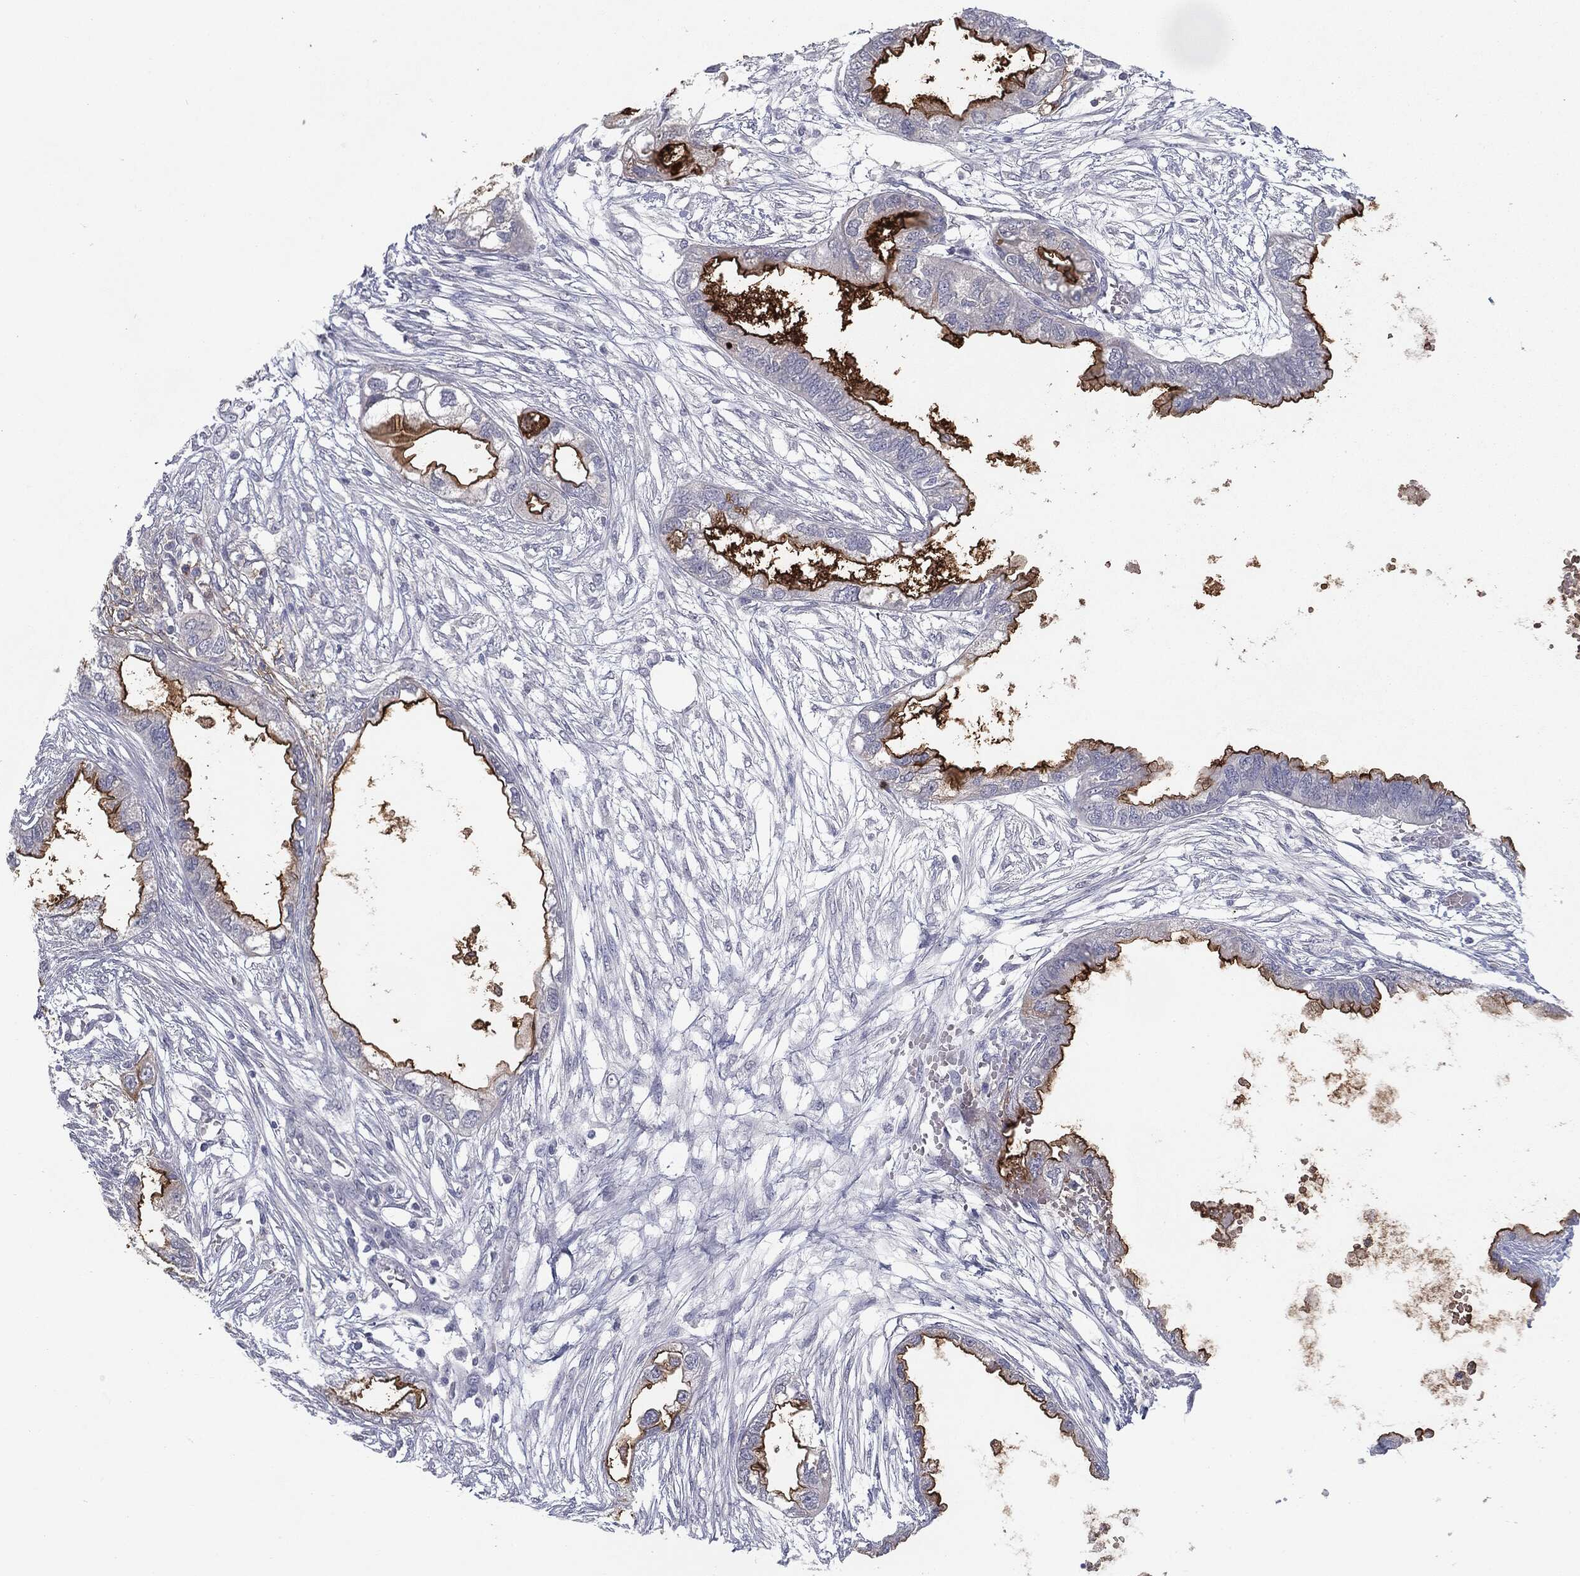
{"staining": {"intensity": "strong", "quantity": "<25%", "location": "cytoplasmic/membranous"}, "tissue": "endometrial cancer", "cell_type": "Tumor cells", "image_type": "cancer", "snomed": [{"axis": "morphology", "description": "Adenocarcinoma, NOS"}, {"axis": "morphology", "description": "Adenocarcinoma, metastatic, NOS"}, {"axis": "topography", "description": "Adipose tissue"}, {"axis": "topography", "description": "Endometrium"}], "caption": "Immunohistochemistry (IHC) photomicrograph of metastatic adenocarcinoma (endometrial) stained for a protein (brown), which shows medium levels of strong cytoplasmic/membranous expression in about <25% of tumor cells.", "gene": "MUC1", "patient": {"sex": "female", "age": 67}}